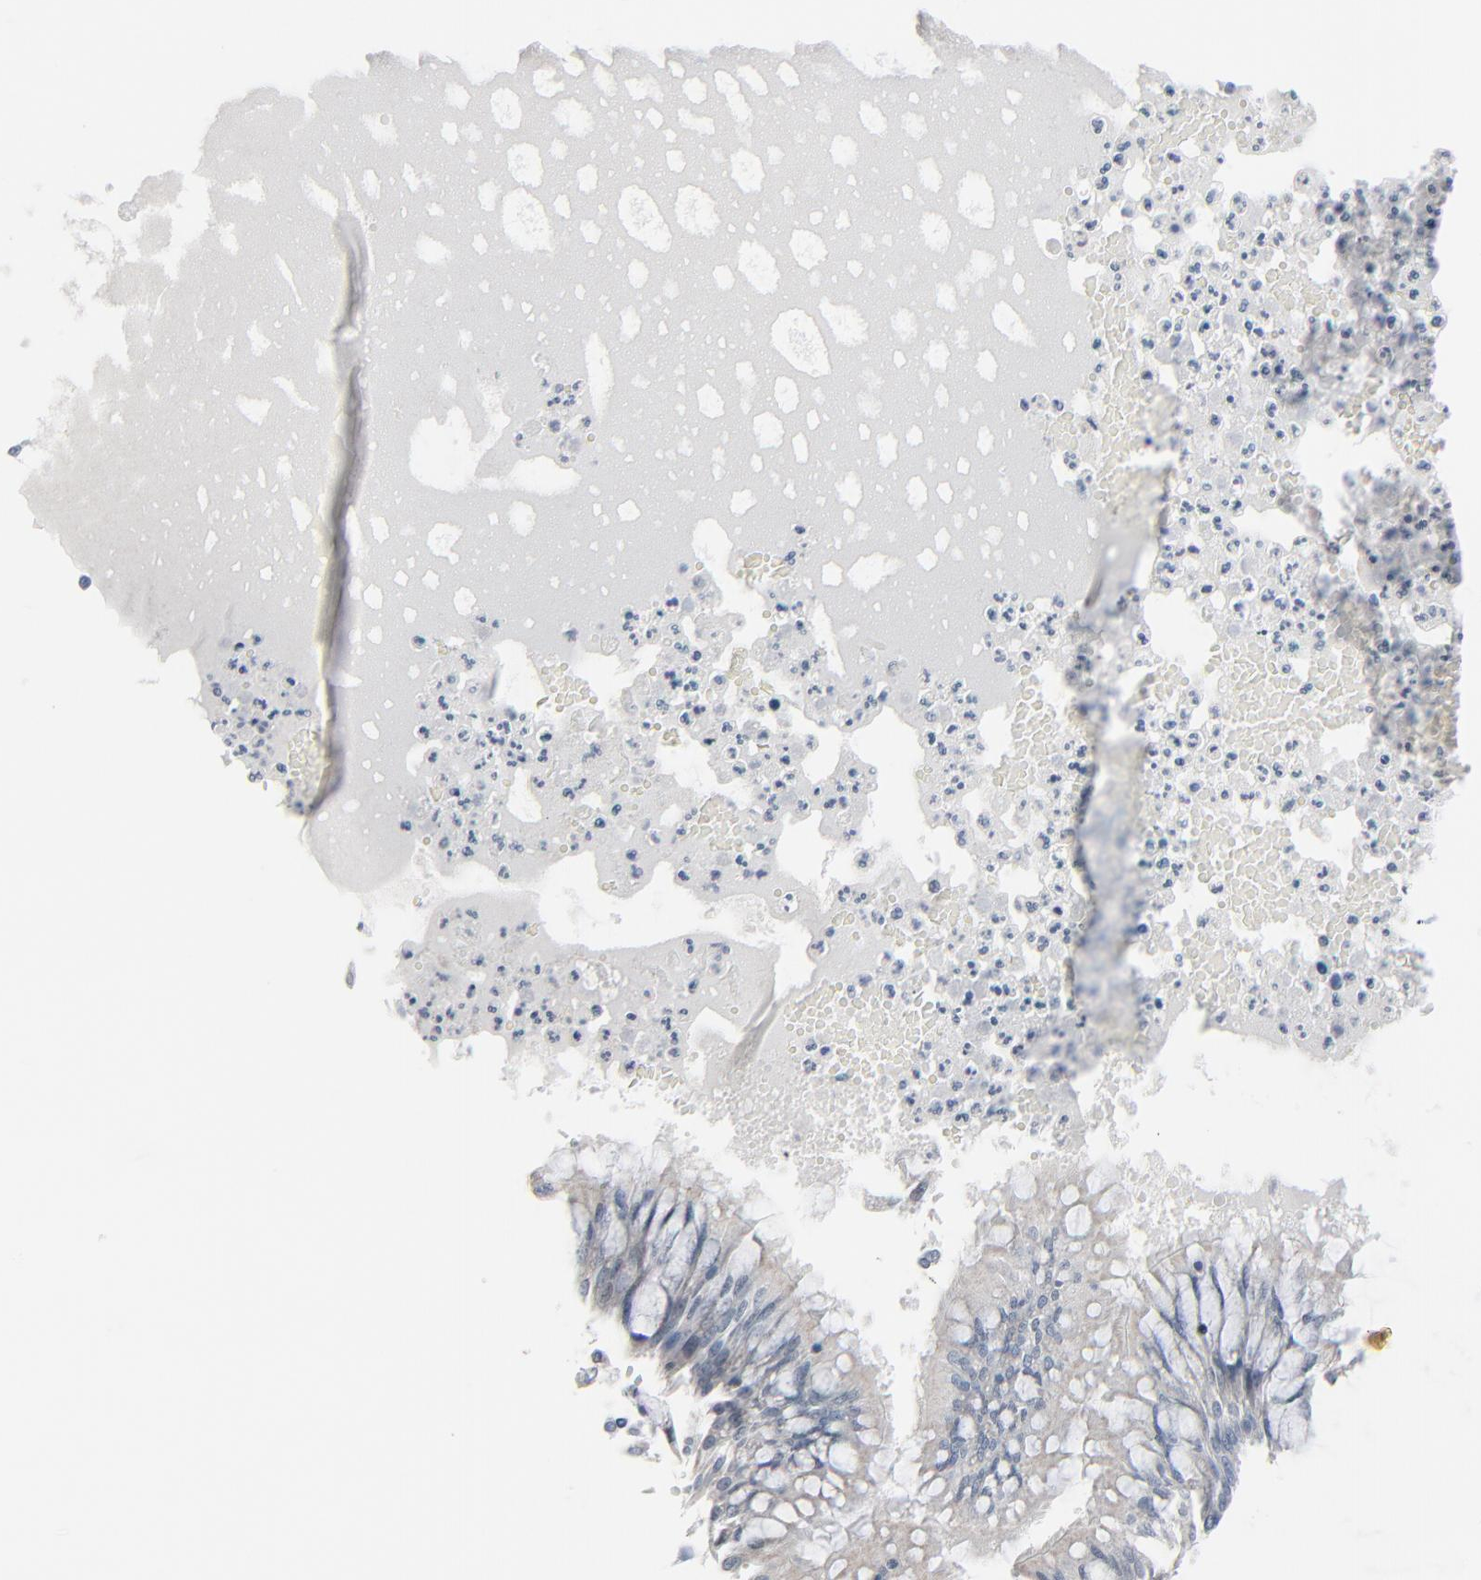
{"staining": {"intensity": "weak", "quantity": "25%-75%", "location": "cytoplasmic/membranous"}, "tissue": "bronchus", "cell_type": "Respiratory epithelial cells", "image_type": "normal", "snomed": [{"axis": "morphology", "description": "Normal tissue, NOS"}, {"axis": "topography", "description": "Cartilage tissue"}, {"axis": "topography", "description": "Bronchus"}, {"axis": "topography", "description": "Lung"}], "caption": "Immunohistochemical staining of benign bronchus demonstrates weak cytoplasmic/membranous protein positivity in about 25%-75% of respiratory epithelial cells. Using DAB (3,3'-diaminobenzidine) (brown) and hematoxylin (blue) stains, captured at high magnification using brightfield microscopy.", "gene": "SAGE1", "patient": {"sex": "female", "age": 49}}